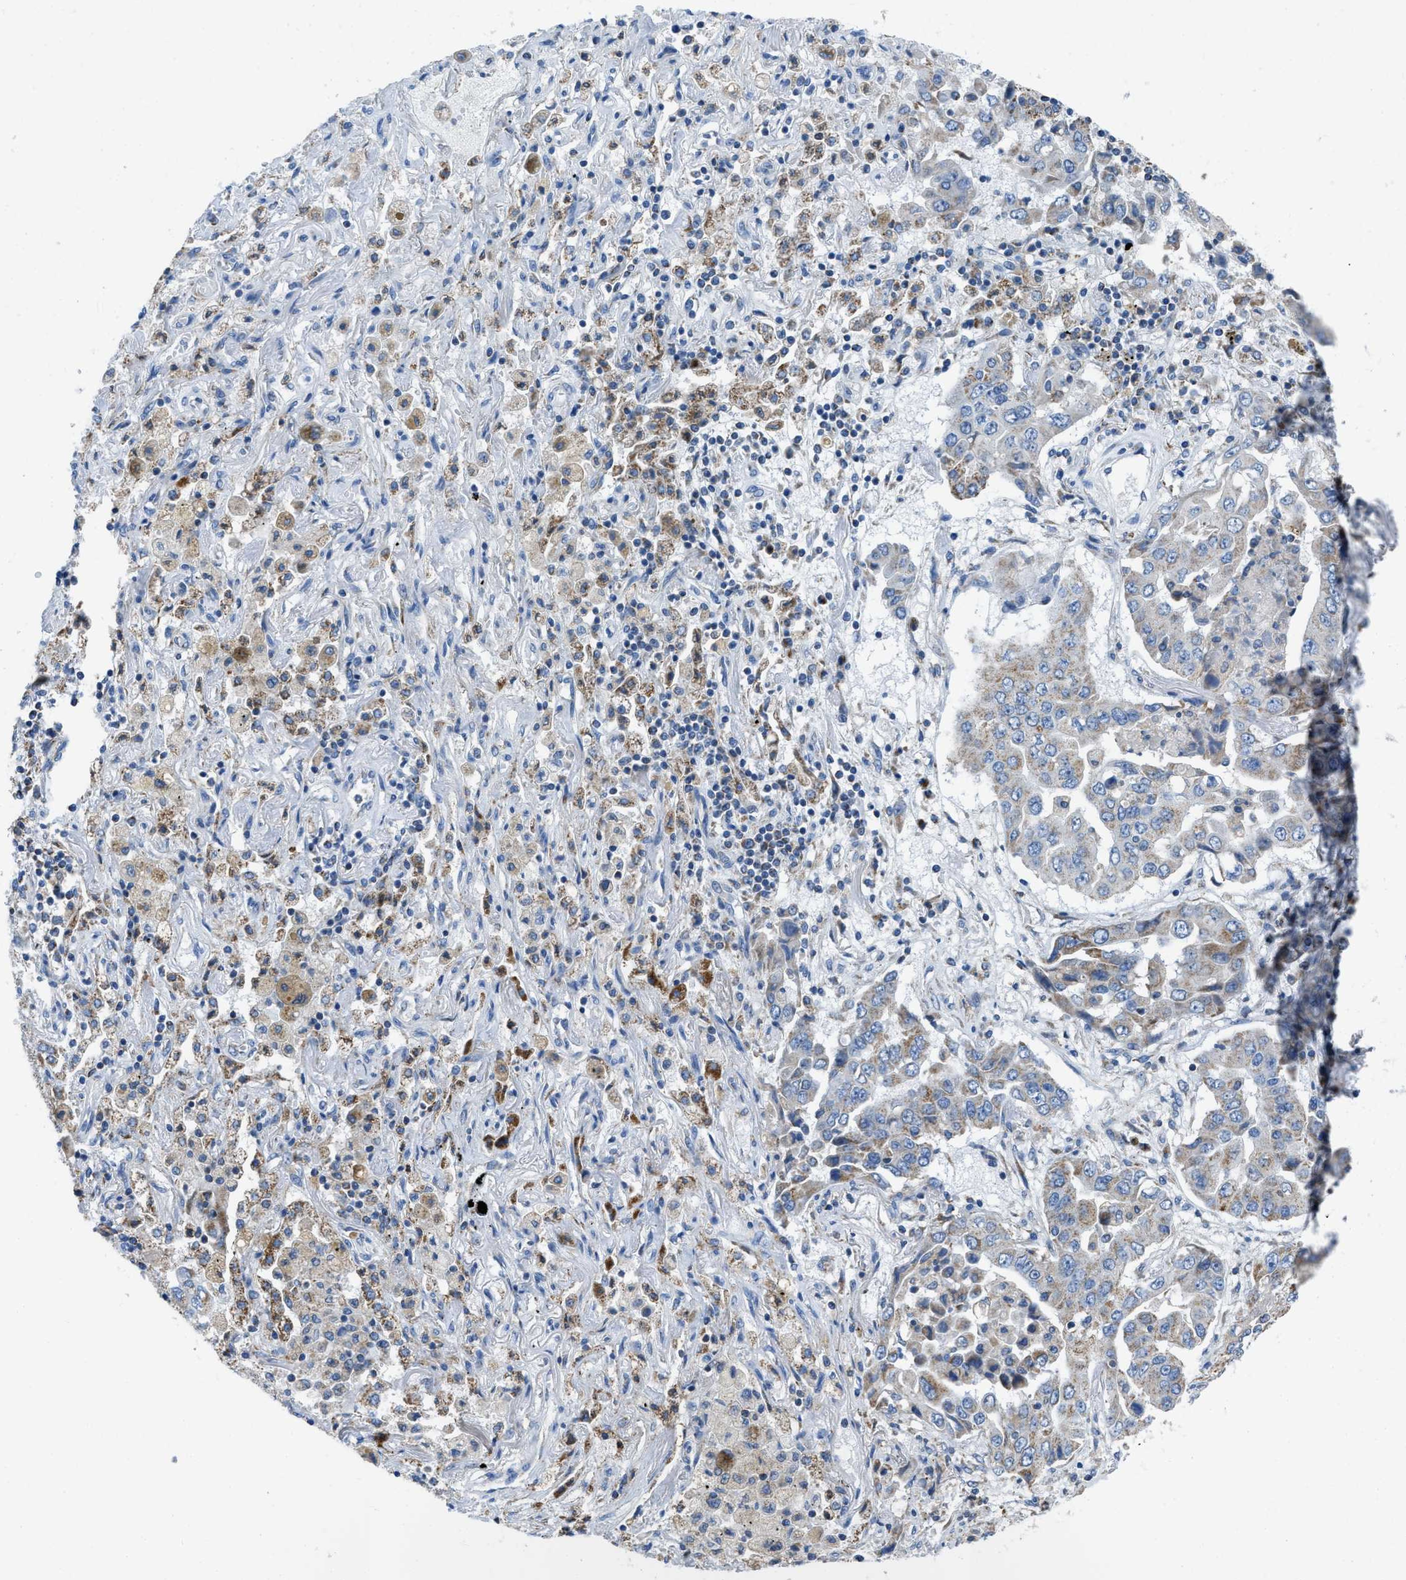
{"staining": {"intensity": "weak", "quantity": "25%-75%", "location": "cytoplasmic/membranous"}, "tissue": "lung cancer", "cell_type": "Tumor cells", "image_type": "cancer", "snomed": [{"axis": "morphology", "description": "Adenocarcinoma, NOS"}, {"axis": "topography", "description": "Lung"}], "caption": "This image exhibits immunohistochemistry (IHC) staining of lung adenocarcinoma, with low weak cytoplasmic/membranous staining in about 25%-75% of tumor cells.", "gene": "ETFB", "patient": {"sex": "female", "age": 65}}